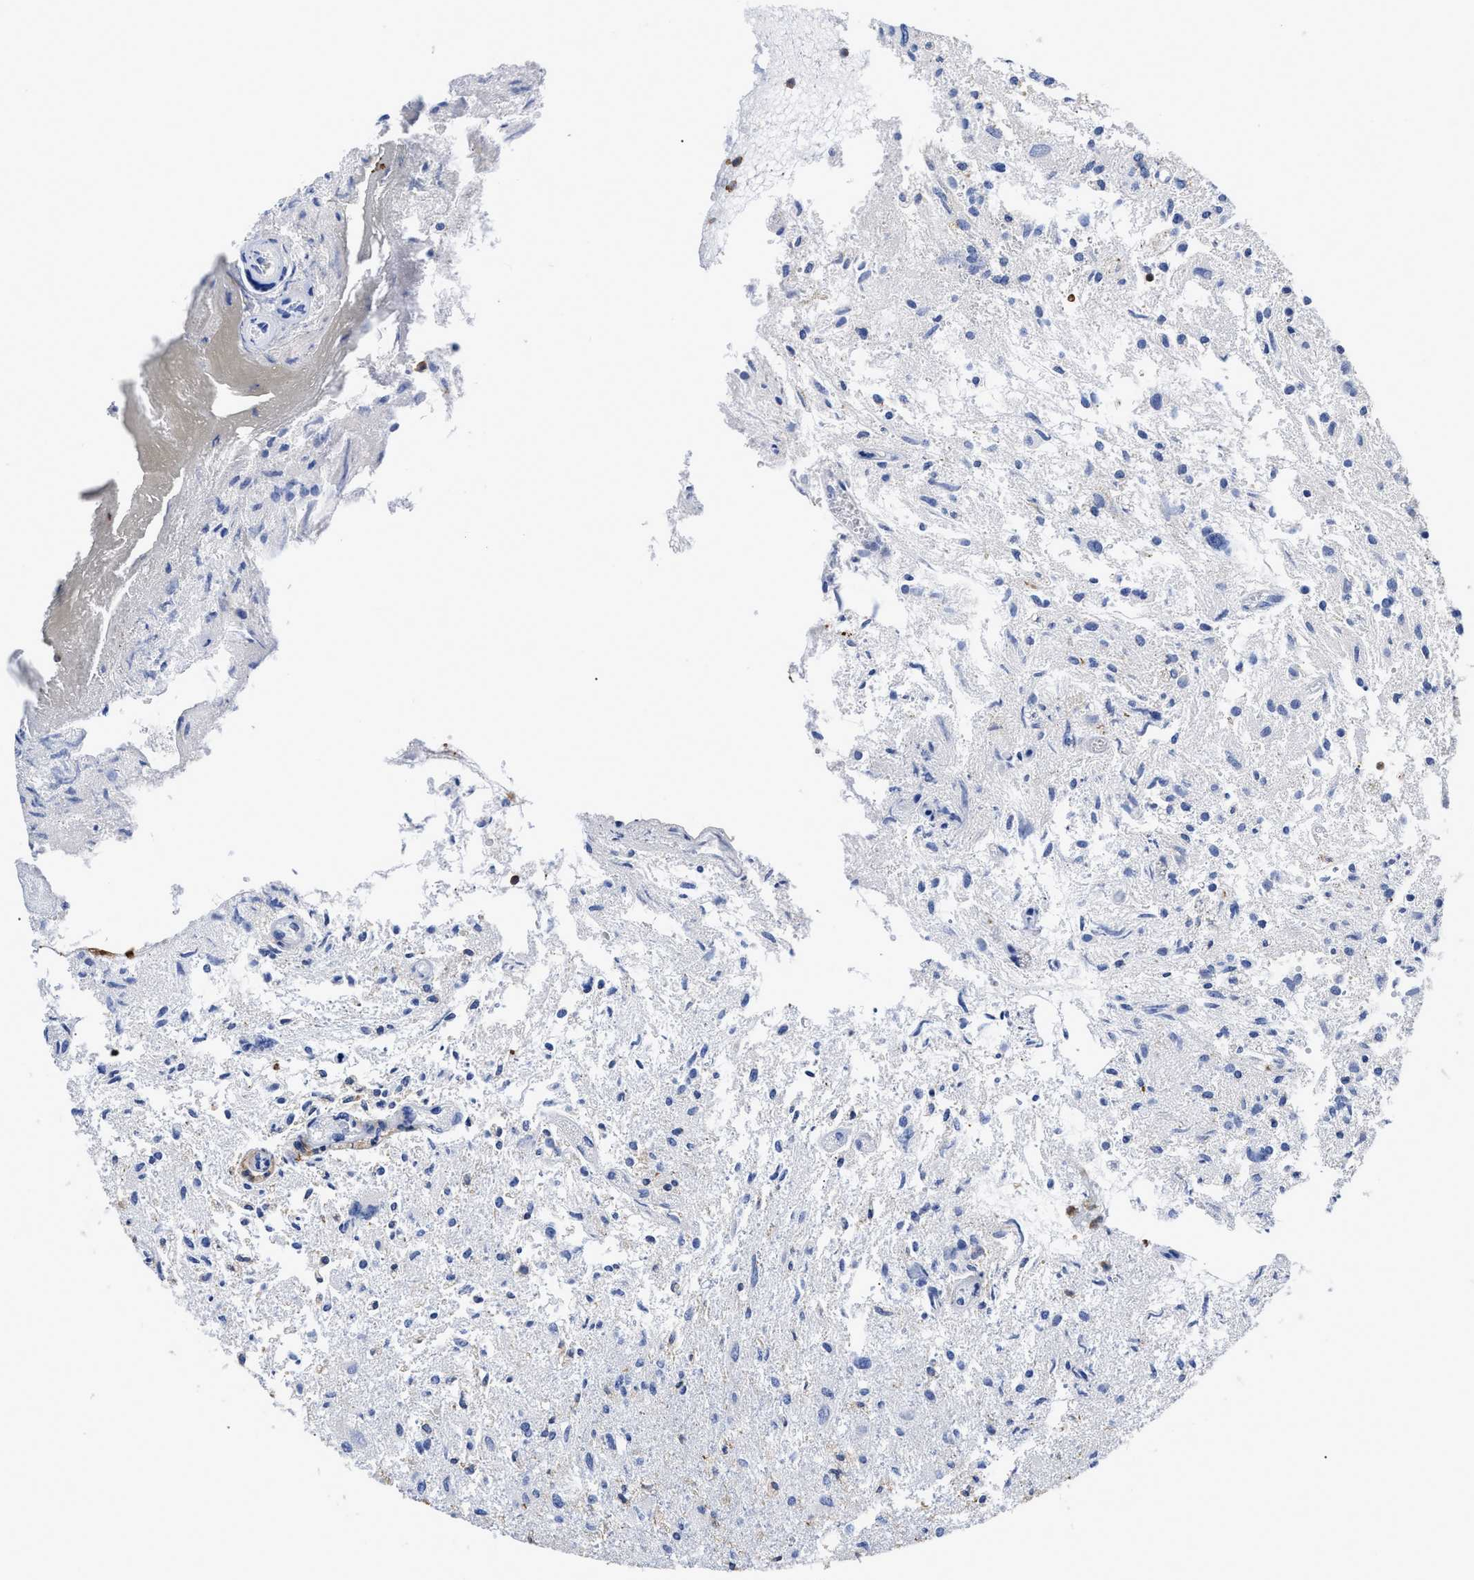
{"staining": {"intensity": "negative", "quantity": "none", "location": "none"}, "tissue": "glioma", "cell_type": "Tumor cells", "image_type": "cancer", "snomed": [{"axis": "morphology", "description": "Glioma, malignant, High grade"}, {"axis": "topography", "description": "Brain"}], "caption": "The IHC photomicrograph has no significant staining in tumor cells of glioma tissue. (DAB IHC with hematoxylin counter stain).", "gene": "HCLS1", "patient": {"sex": "female", "age": 59}}